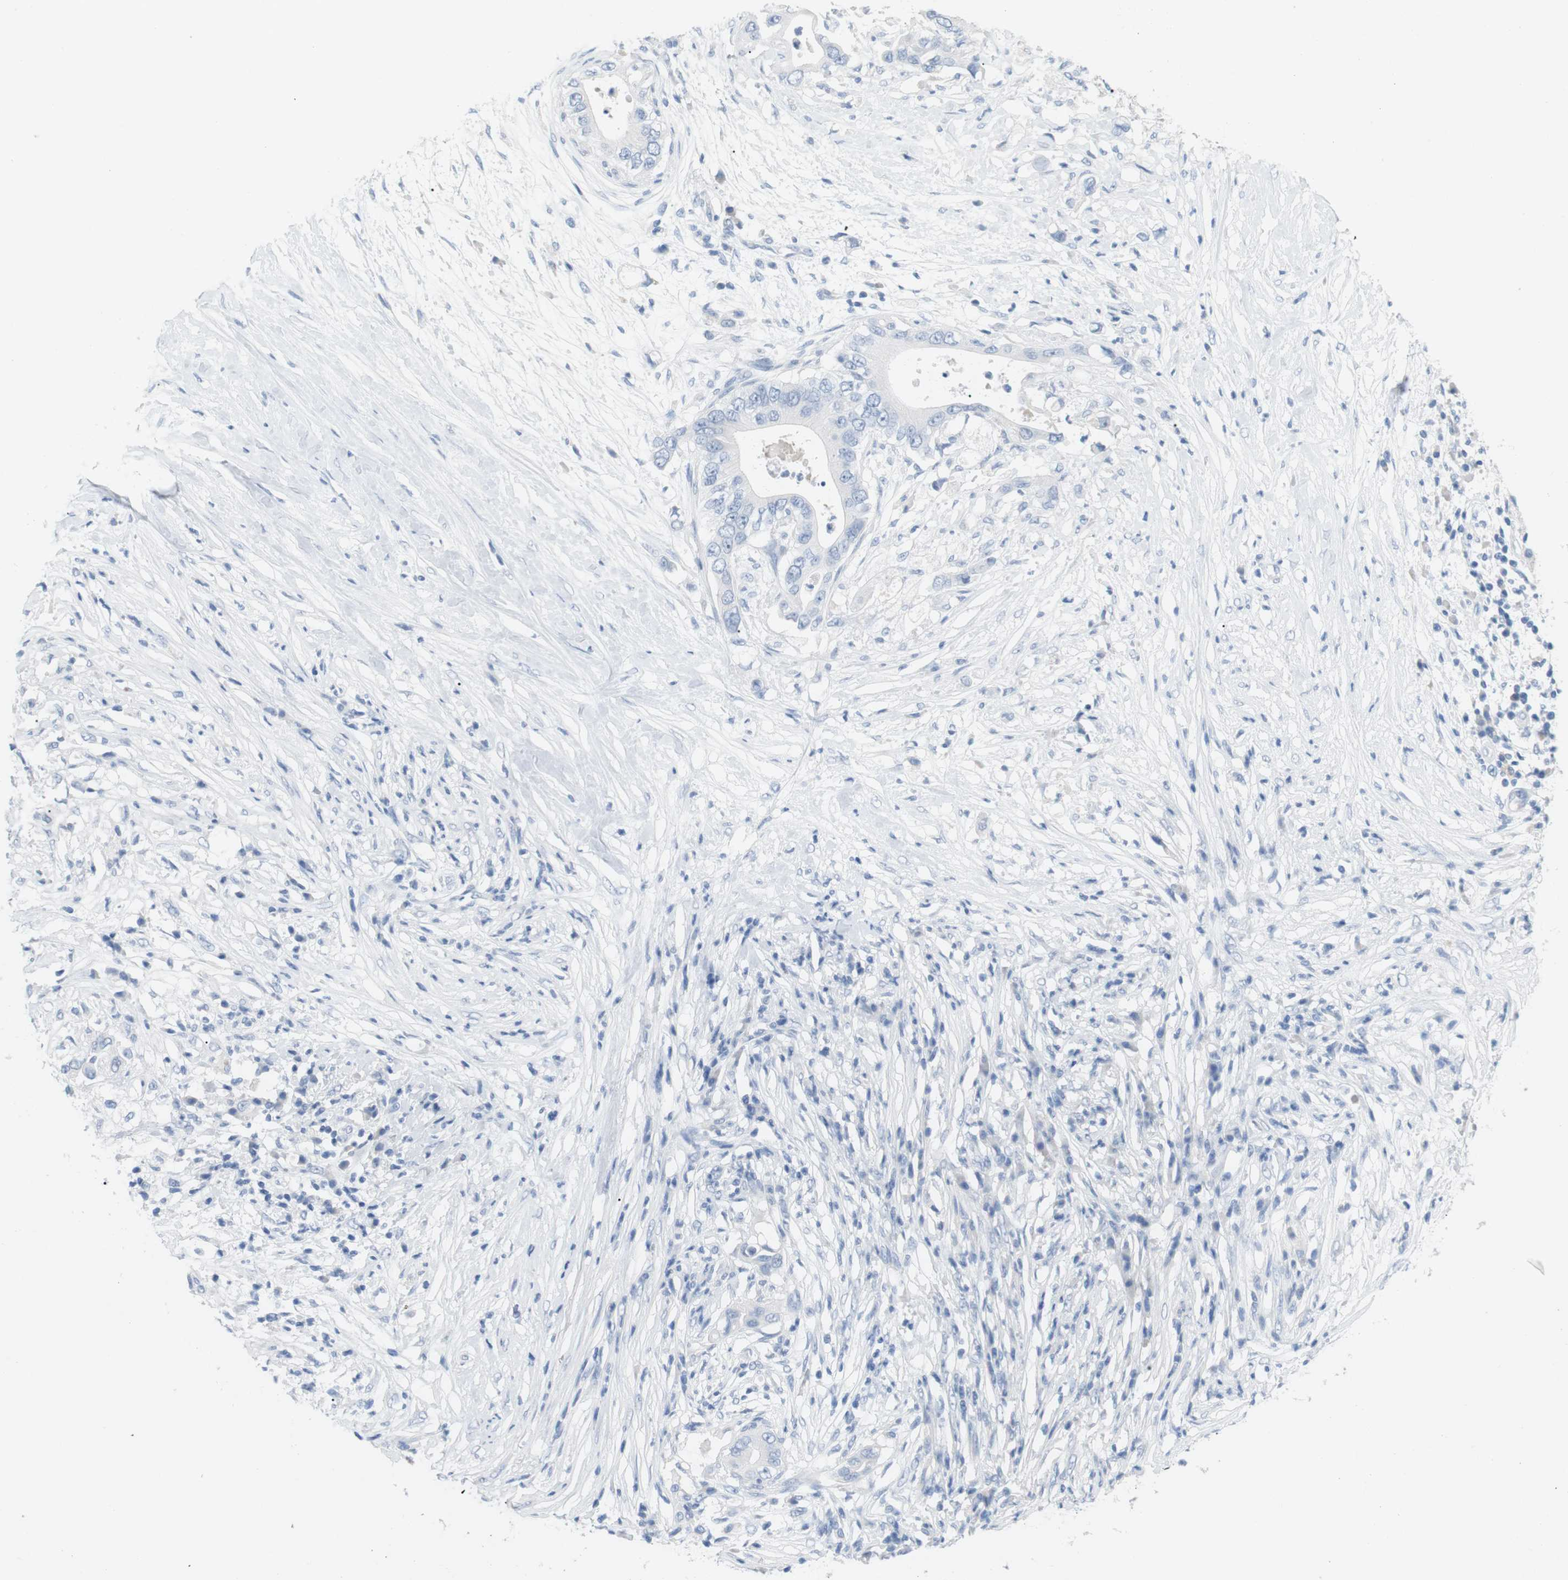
{"staining": {"intensity": "negative", "quantity": "none", "location": "none"}, "tissue": "pancreatic cancer", "cell_type": "Tumor cells", "image_type": "cancer", "snomed": [{"axis": "morphology", "description": "Adenocarcinoma, NOS"}, {"axis": "topography", "description": "Pancreas"}], "caption": "Protein analysis of adenocarcinoma (pancreatic) displays no significant staining in tumor cells.", "gene": "HBG2", "patient": {"sex": "male", "age": 77}}